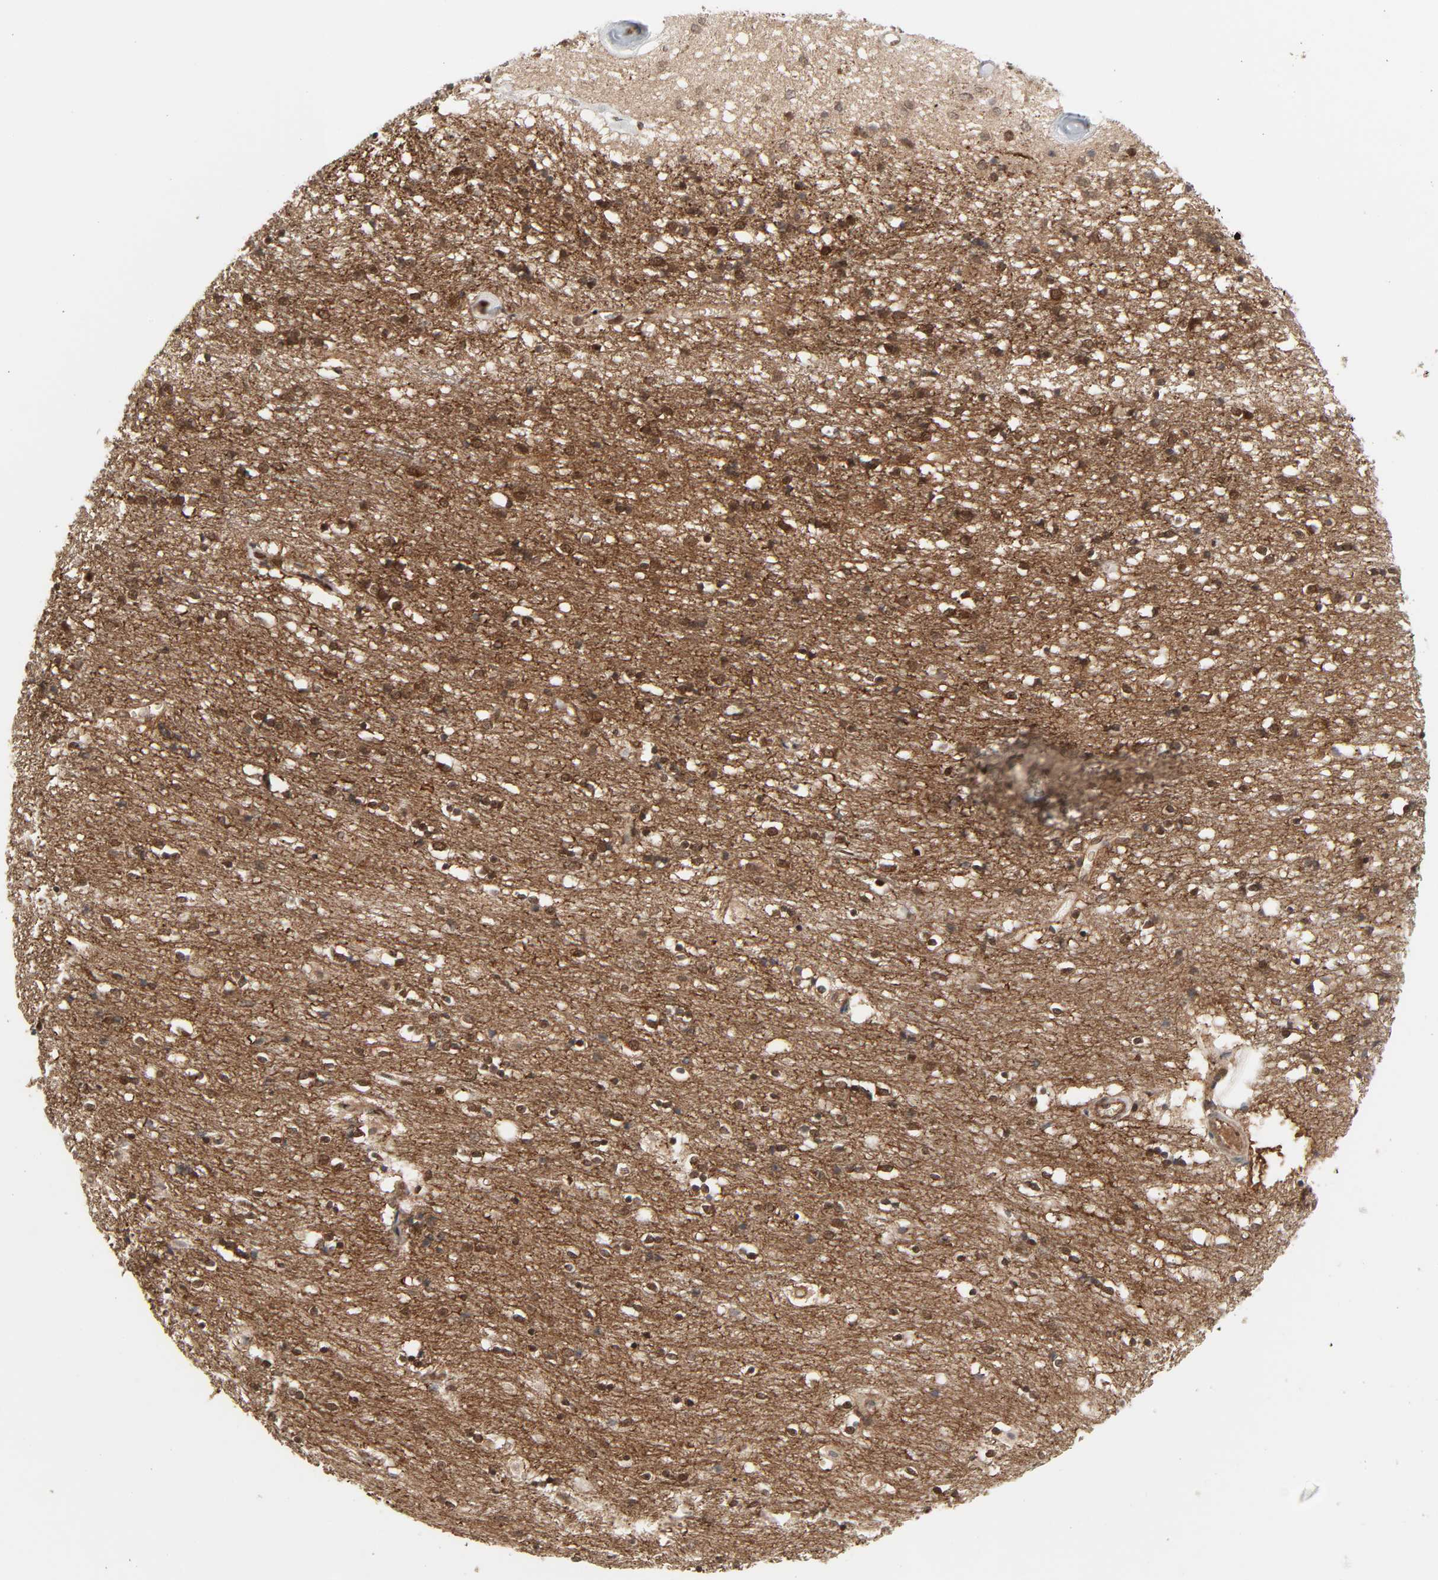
{"staining": {"intensity": "moderate", "quantity": ">75%", "location": "nuclear"}, "tissue": "caudate", "cell_type": "Glial cells", "image_type": "normal", "snomed": [{"axis": "morphology", "description": "Normal tissue, NOS"}, {"axis": "topography", "description": "Lateral ventricle wall"}], "caption": "An image of caudate stained for a protein shows moderate nuclear brown staining in glial cells. The staining was performed using DAB, with brown indicating positive protein expression. Nuclei are stained blue with hematoxylin.", "gene": "GSK3A", "patient": {"sex": "female", "age": 54}}